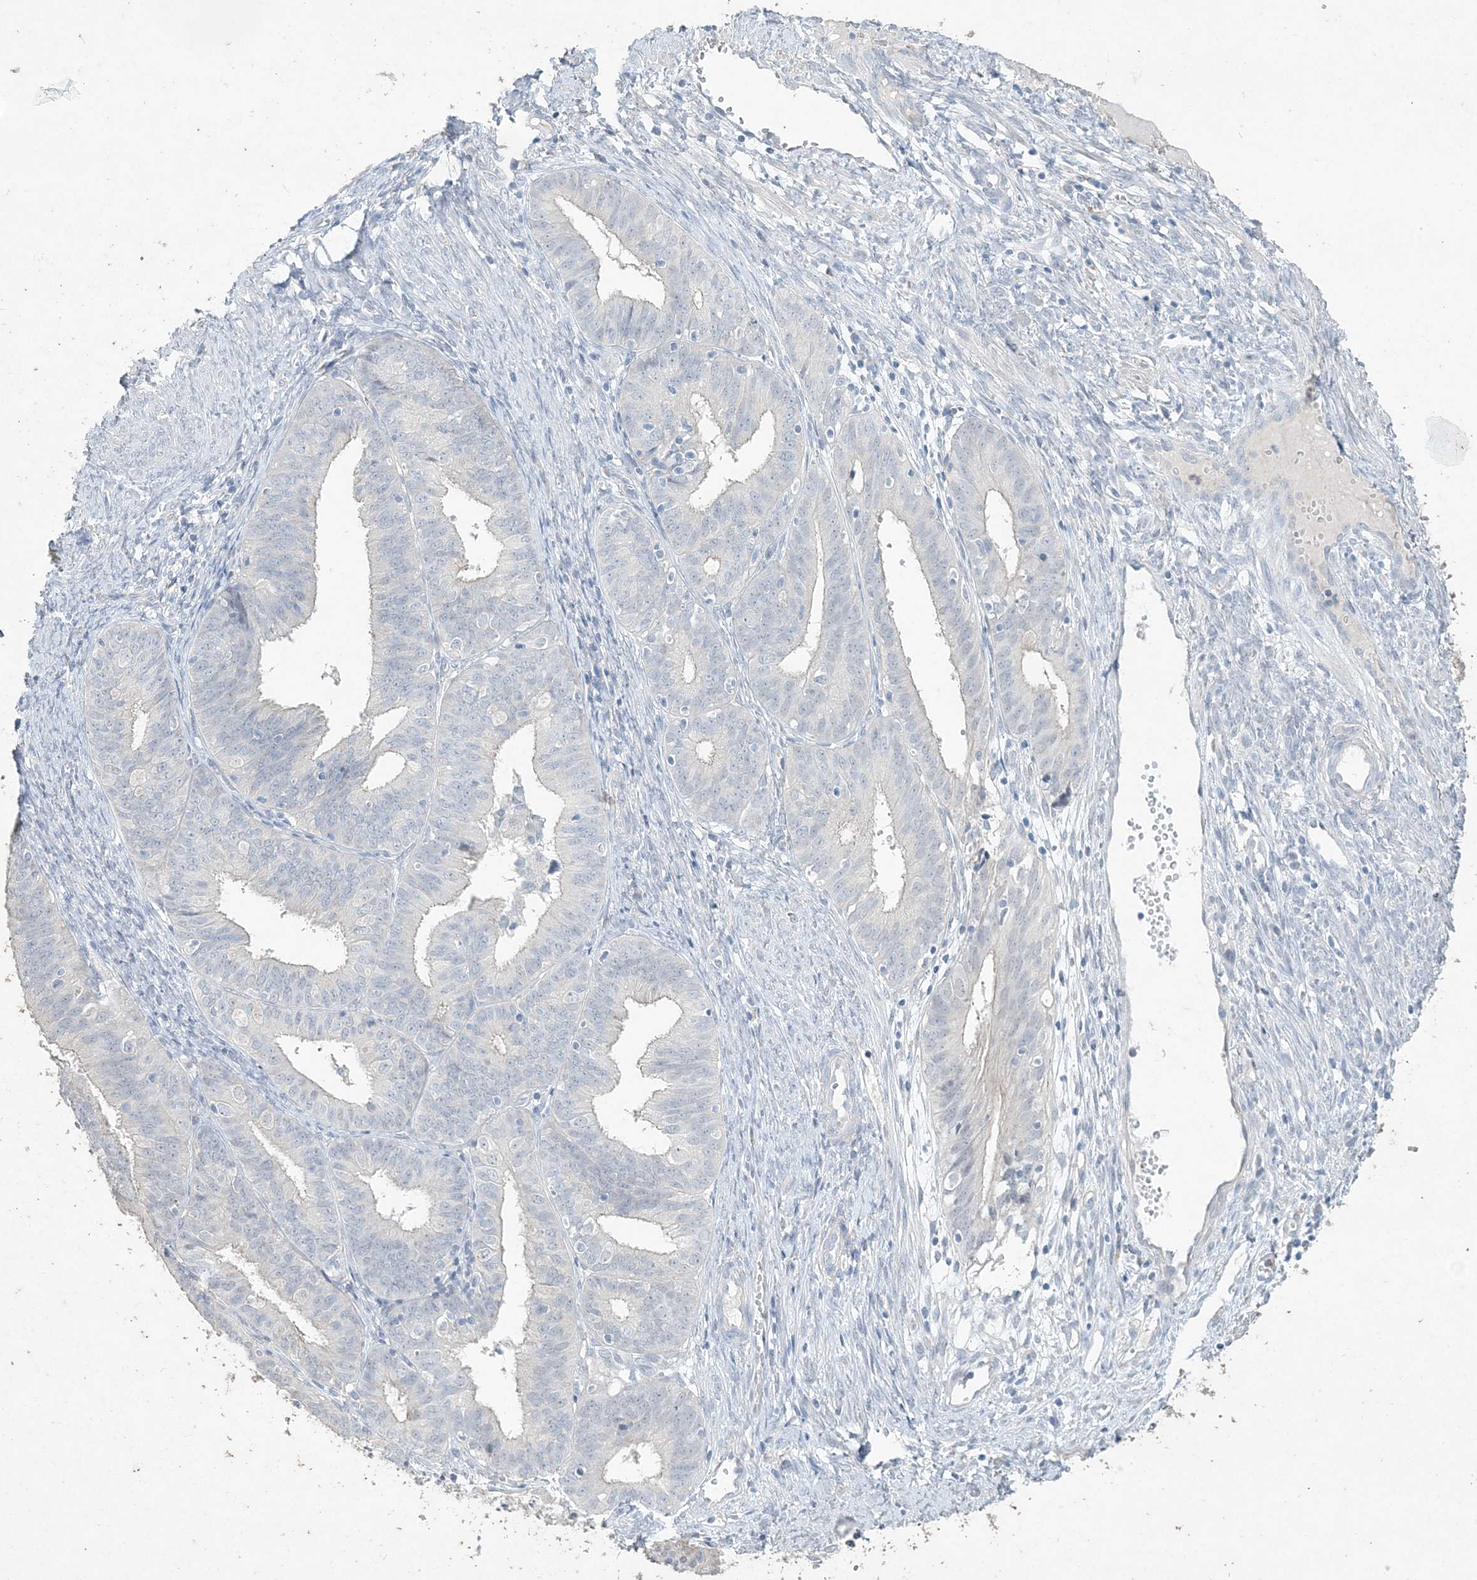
{"staining": {"intensity": "negative", "quantity": "none", "location": "none"}, "tissue": "endometrial cancer", "cell_type": "Tumor cells", "image_type": "cancer", "snomed": [{"axis": "morphology", "description": "Adenocarcinoma, NOS"}, {"axis": "topography", "description": "Endometrium"}], "caption": "Immunohistochemistry (IHC) image of neoplastic tissue: human endometrial adenocarcinoma stained with DAB reveals no significant protein staining in tumor cells.", "gene": "DNAH5", "patient": {"sex": "female", "age": 51}}